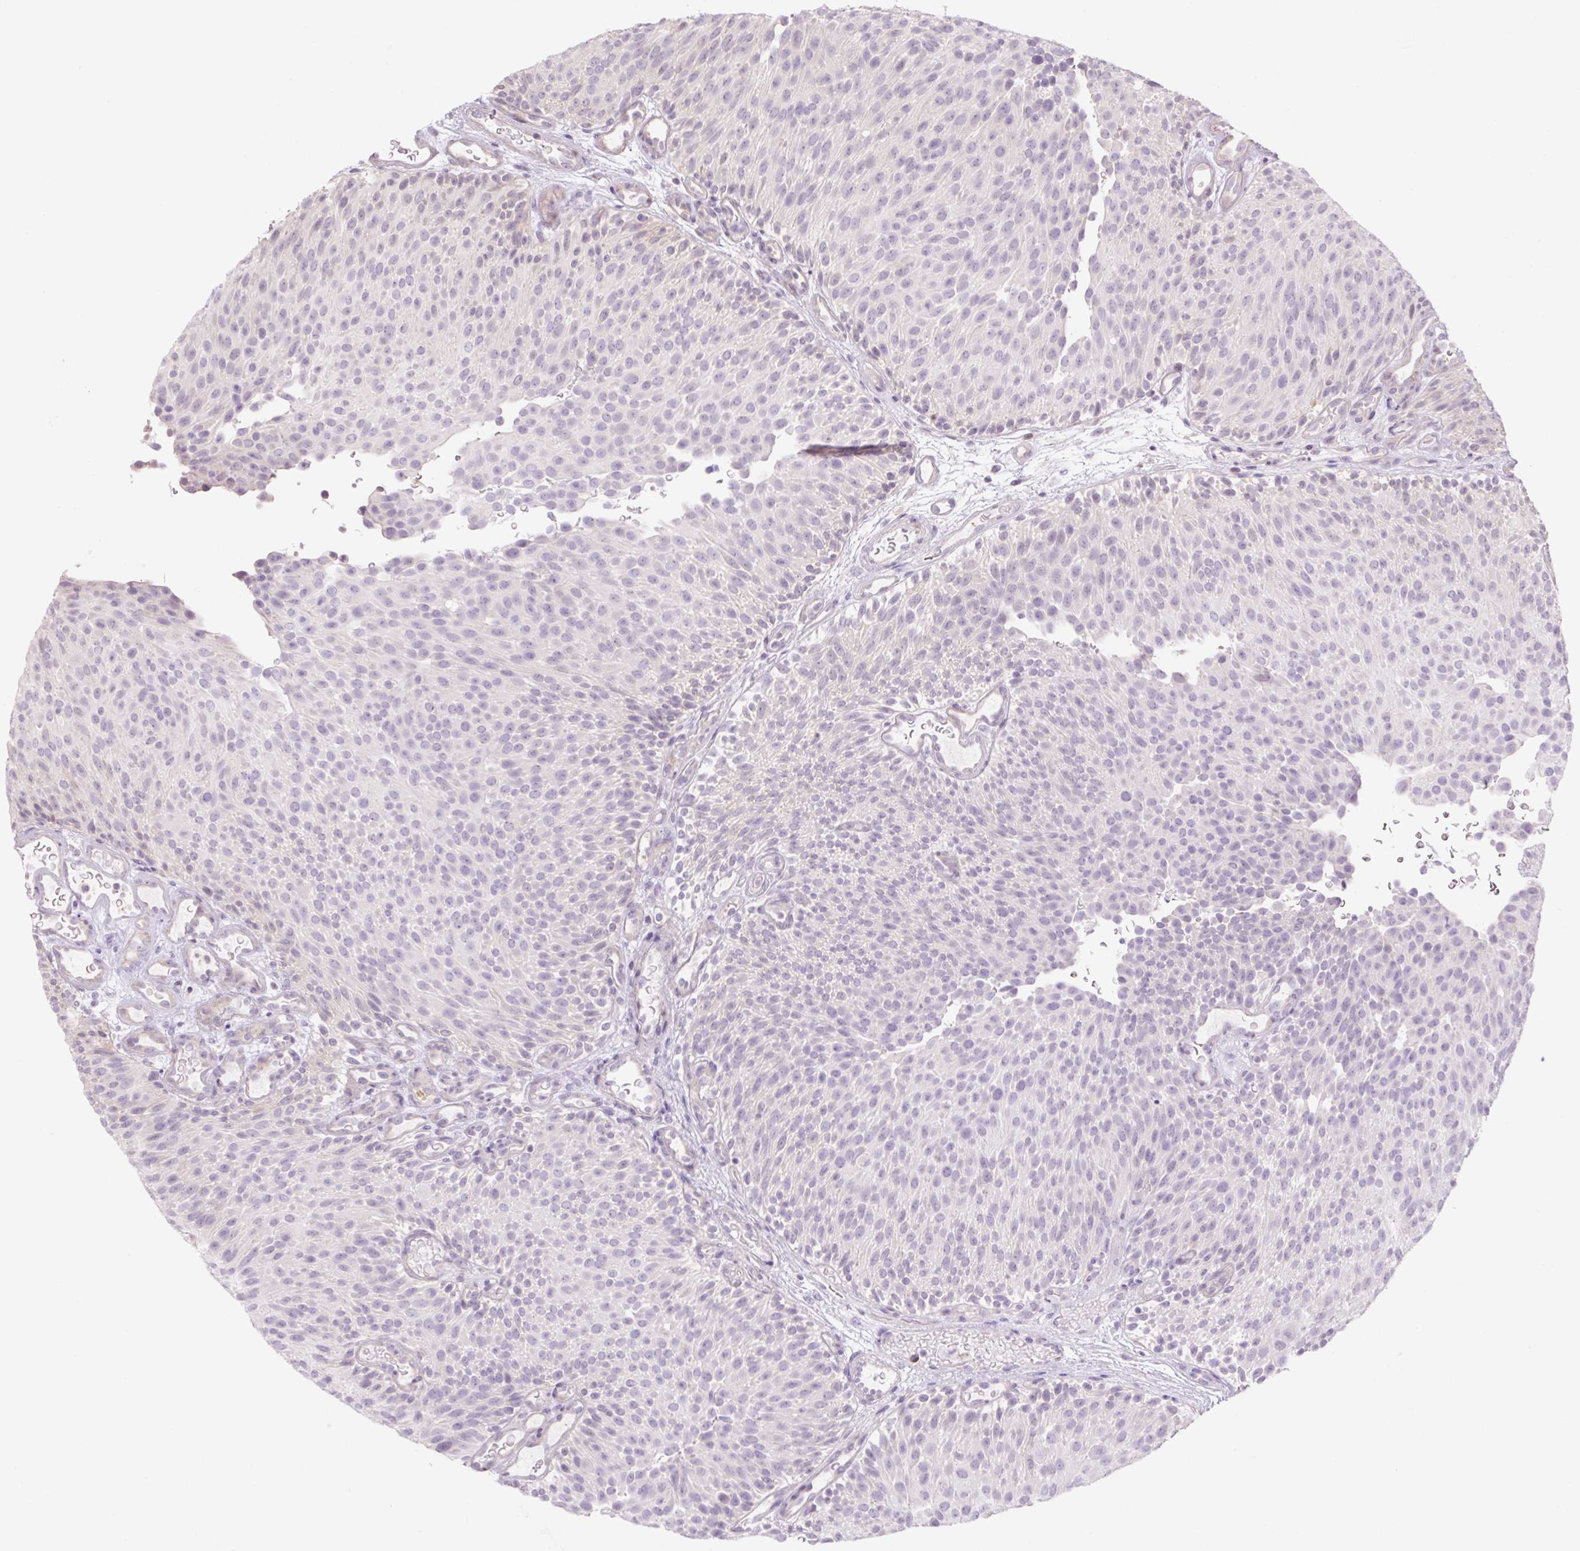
{"staining": {"intensity": "negative", "quantity": "none", "location": "none"}, "tissue": "urothelial cancer", "cell_type": "Tumor cells", "image_type": "cancer", "snomed": [{"axis": "morphology", "description": "Urothelial carcinoma, Low grade"}, {"axis": "topography", "description": "Urinary bladder"}], "caption": "Immunohistochemical staining of human urothelial cancer reveals no significant positivity in tumor cells. (IHC, brightfield microscopy, high magnification).", "gene": "GRID2", "patient": {"sex": "male", "age": 78}}